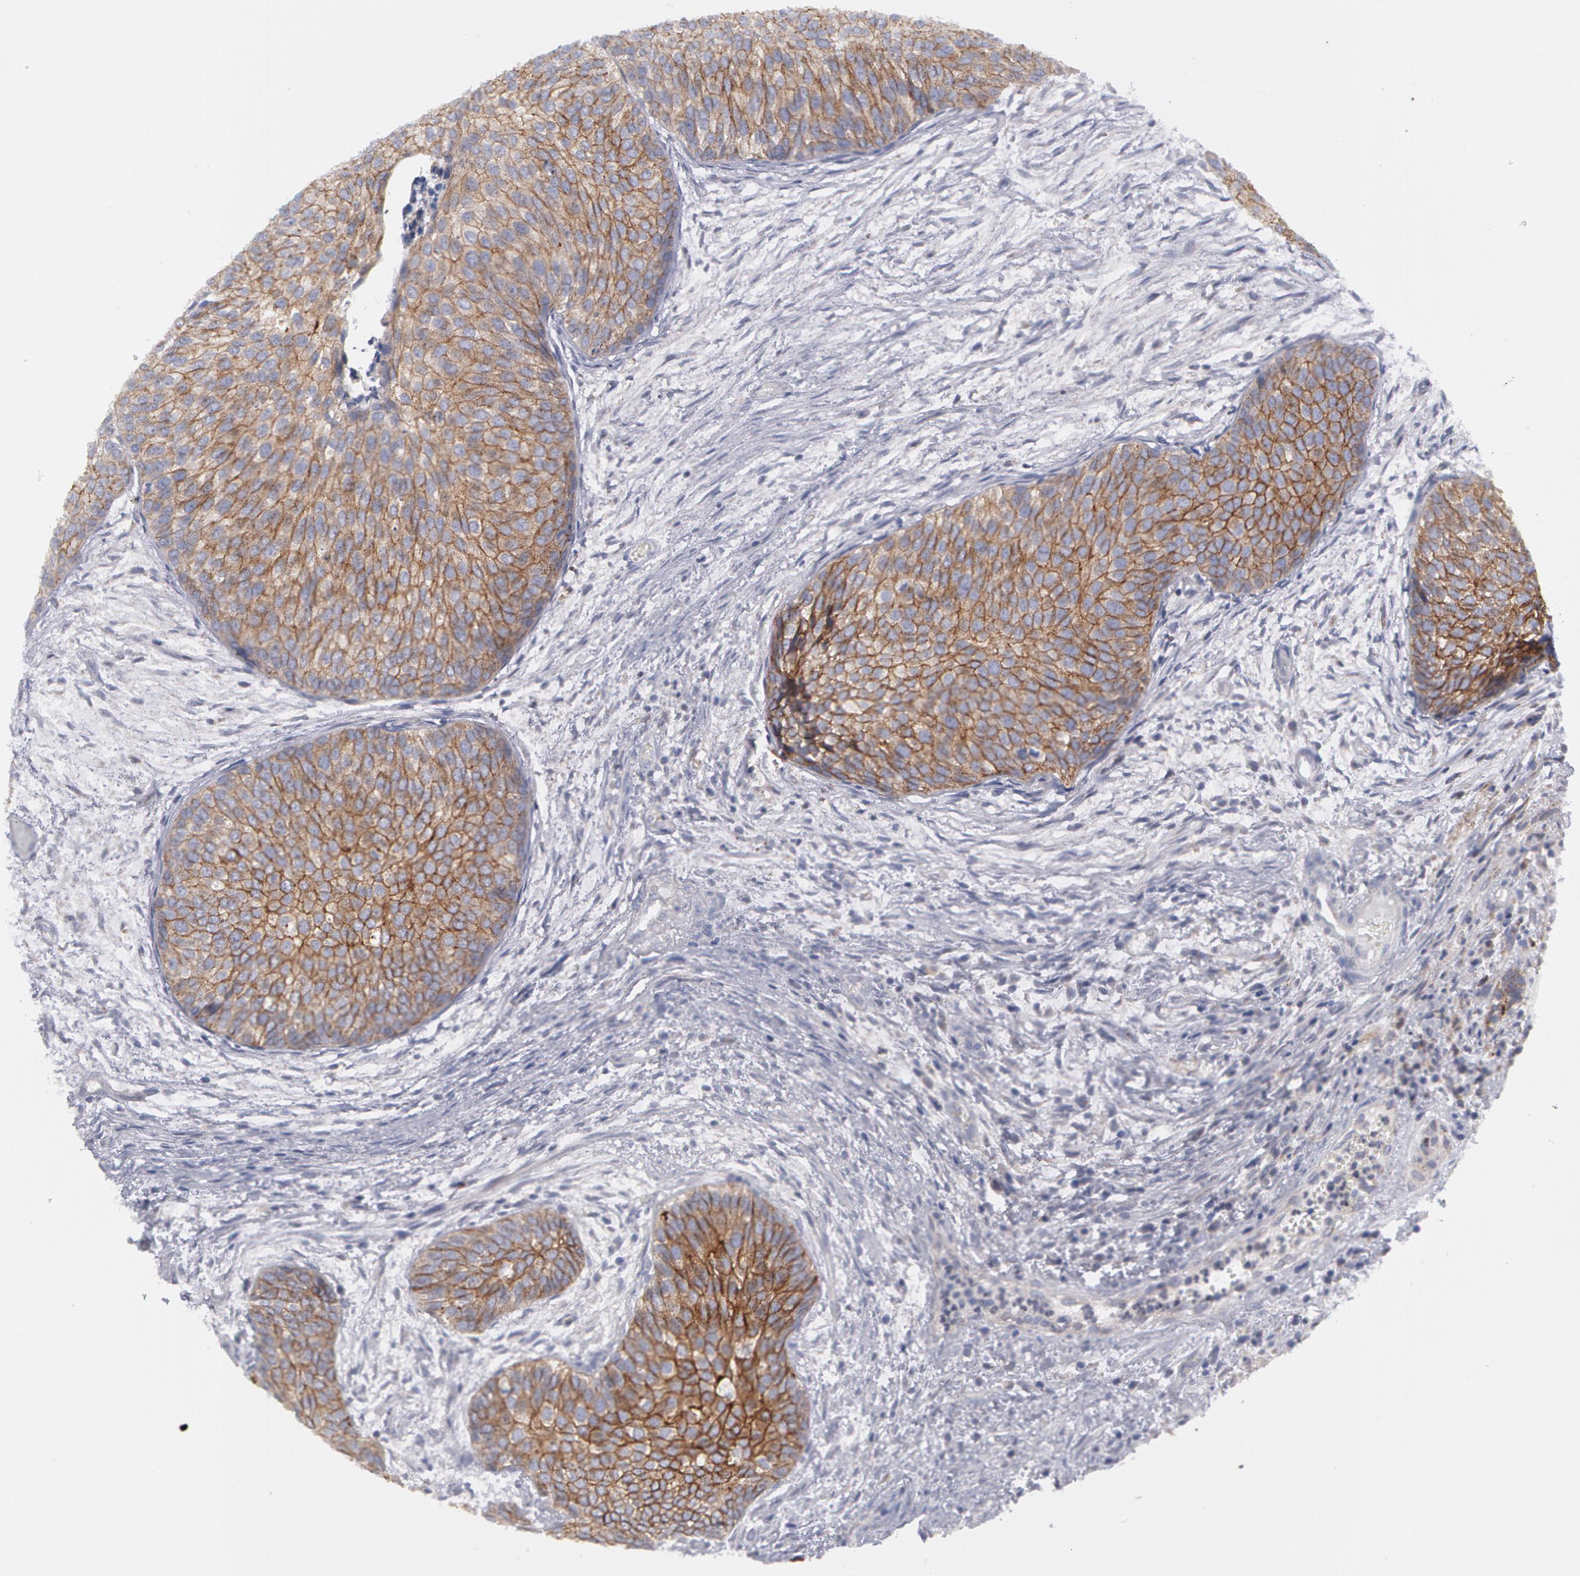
{"staining": {"intensity": "moderate", "quantity": ">75%", "location": "cytoplasmic/membranous"}, "tissue": "urothelial cancer", "cell_type": "Tumor cells", "image_type": "cancer", "snomed": [{"axis": "morphology", "description": "Urothelial carcinoma, Low grade"}, {"axis": "topography", "description": "Urinary bladder"}], "caption": "IHC of urothelial carcinoma (low-grade) exhibits medium levels of moderate cytoplasmic/membranous expression in approximately >75% of tumor cells. (DAB IHC with brightfield microscopy, high magnification).", "gene": "ERBB2", "patient": {"sex": "male", "age": 84}}